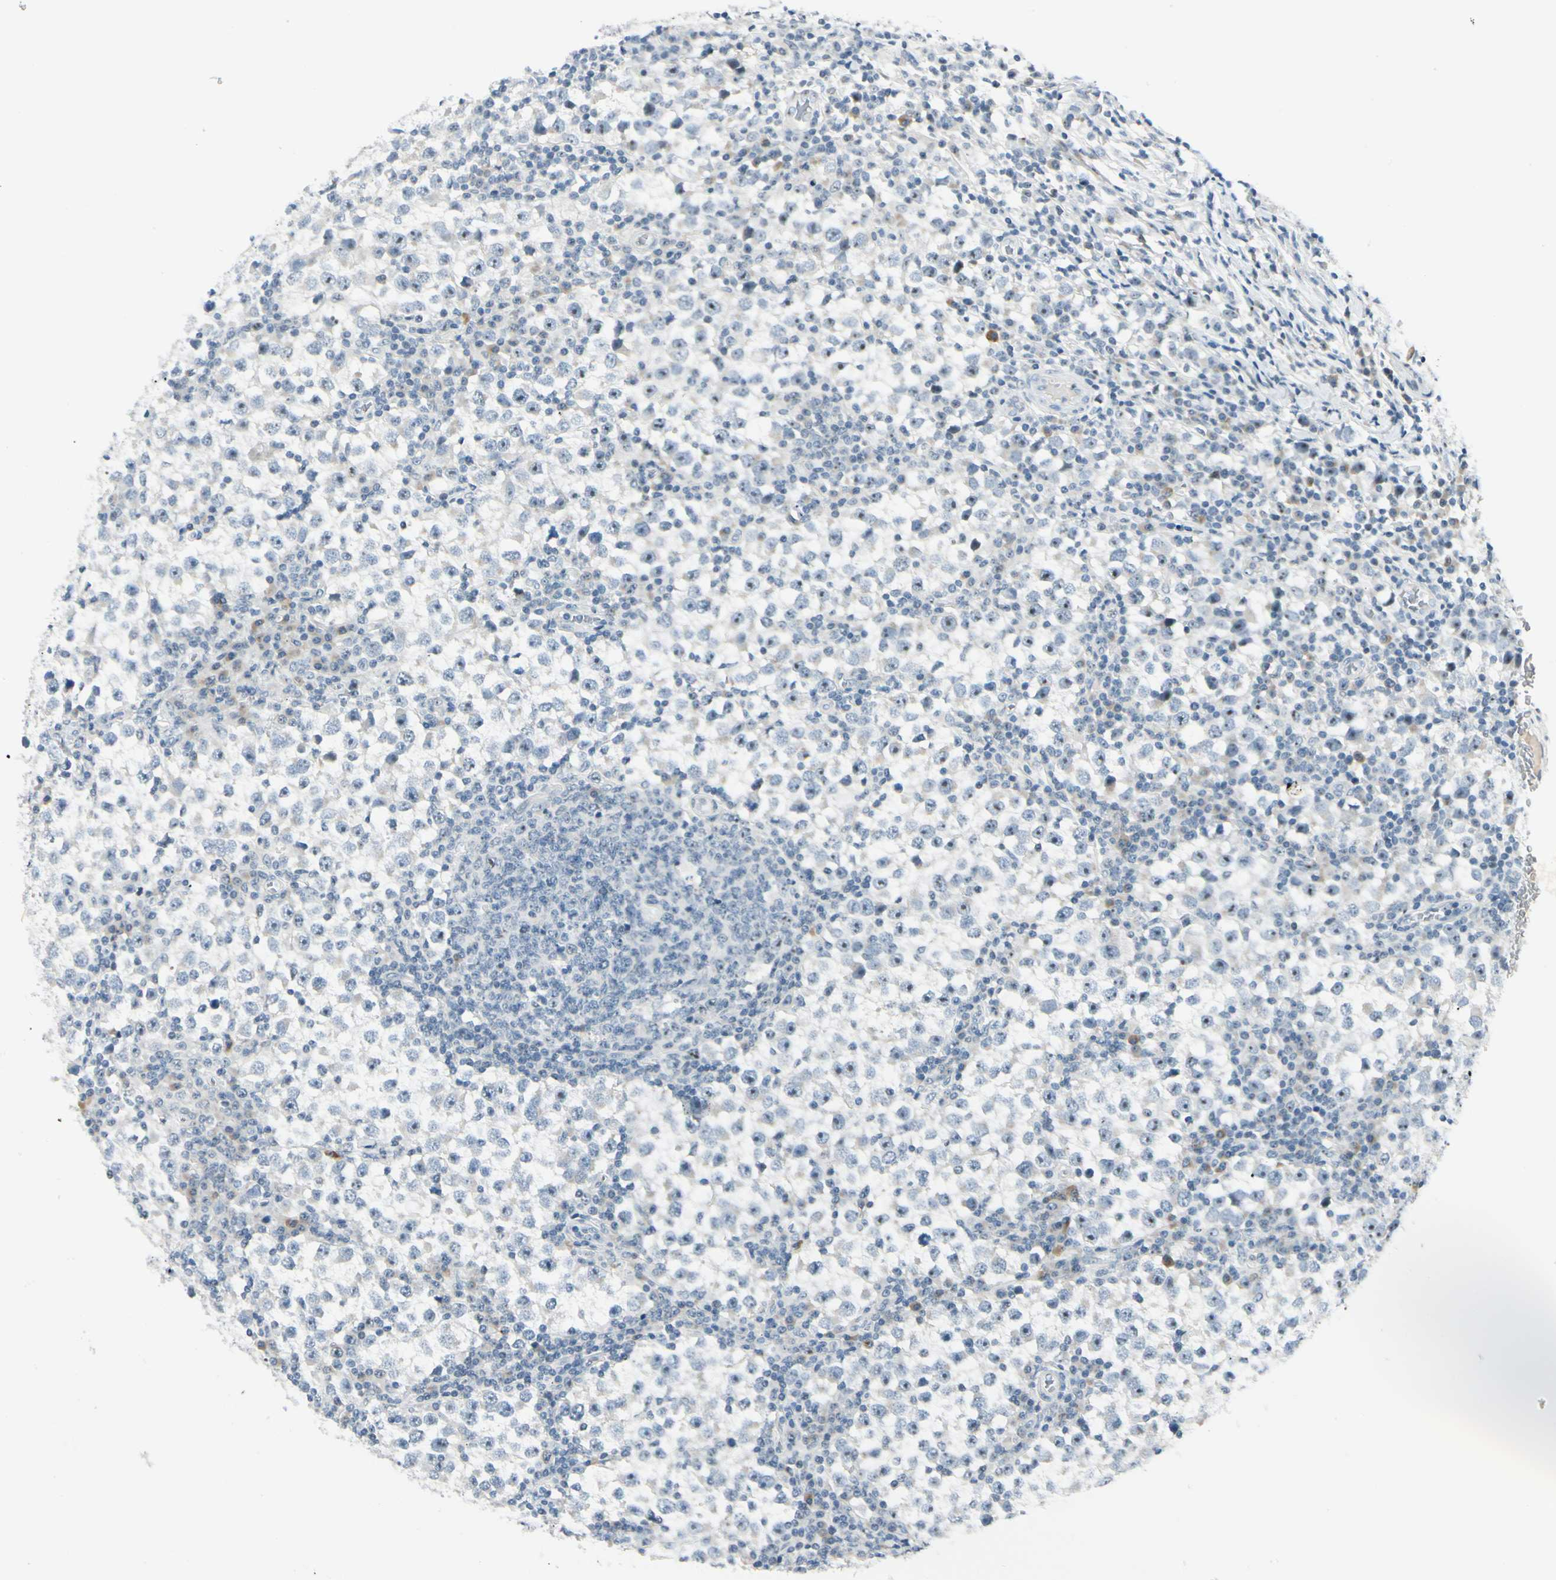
{"staining": {"intensity": "weak", "quantity": "25%-75%", "location": "nuclear"}, "tissue": "testis cancer", "cell_type": "Tumor cells", "image_type": "cancer", "snomed": [{"axis": "morphology", "description": "Seminoma, NOS"}, {"axis": "topography", "description": "Testis"}], "caption": "Immunohistochemical staining of testis cancer reveals low levels of weak nuclear protein expression in about 25%-75% of tumor cells.", "gene": "ZSCAN1", "patient": {"sex": "male", "age": 65}}